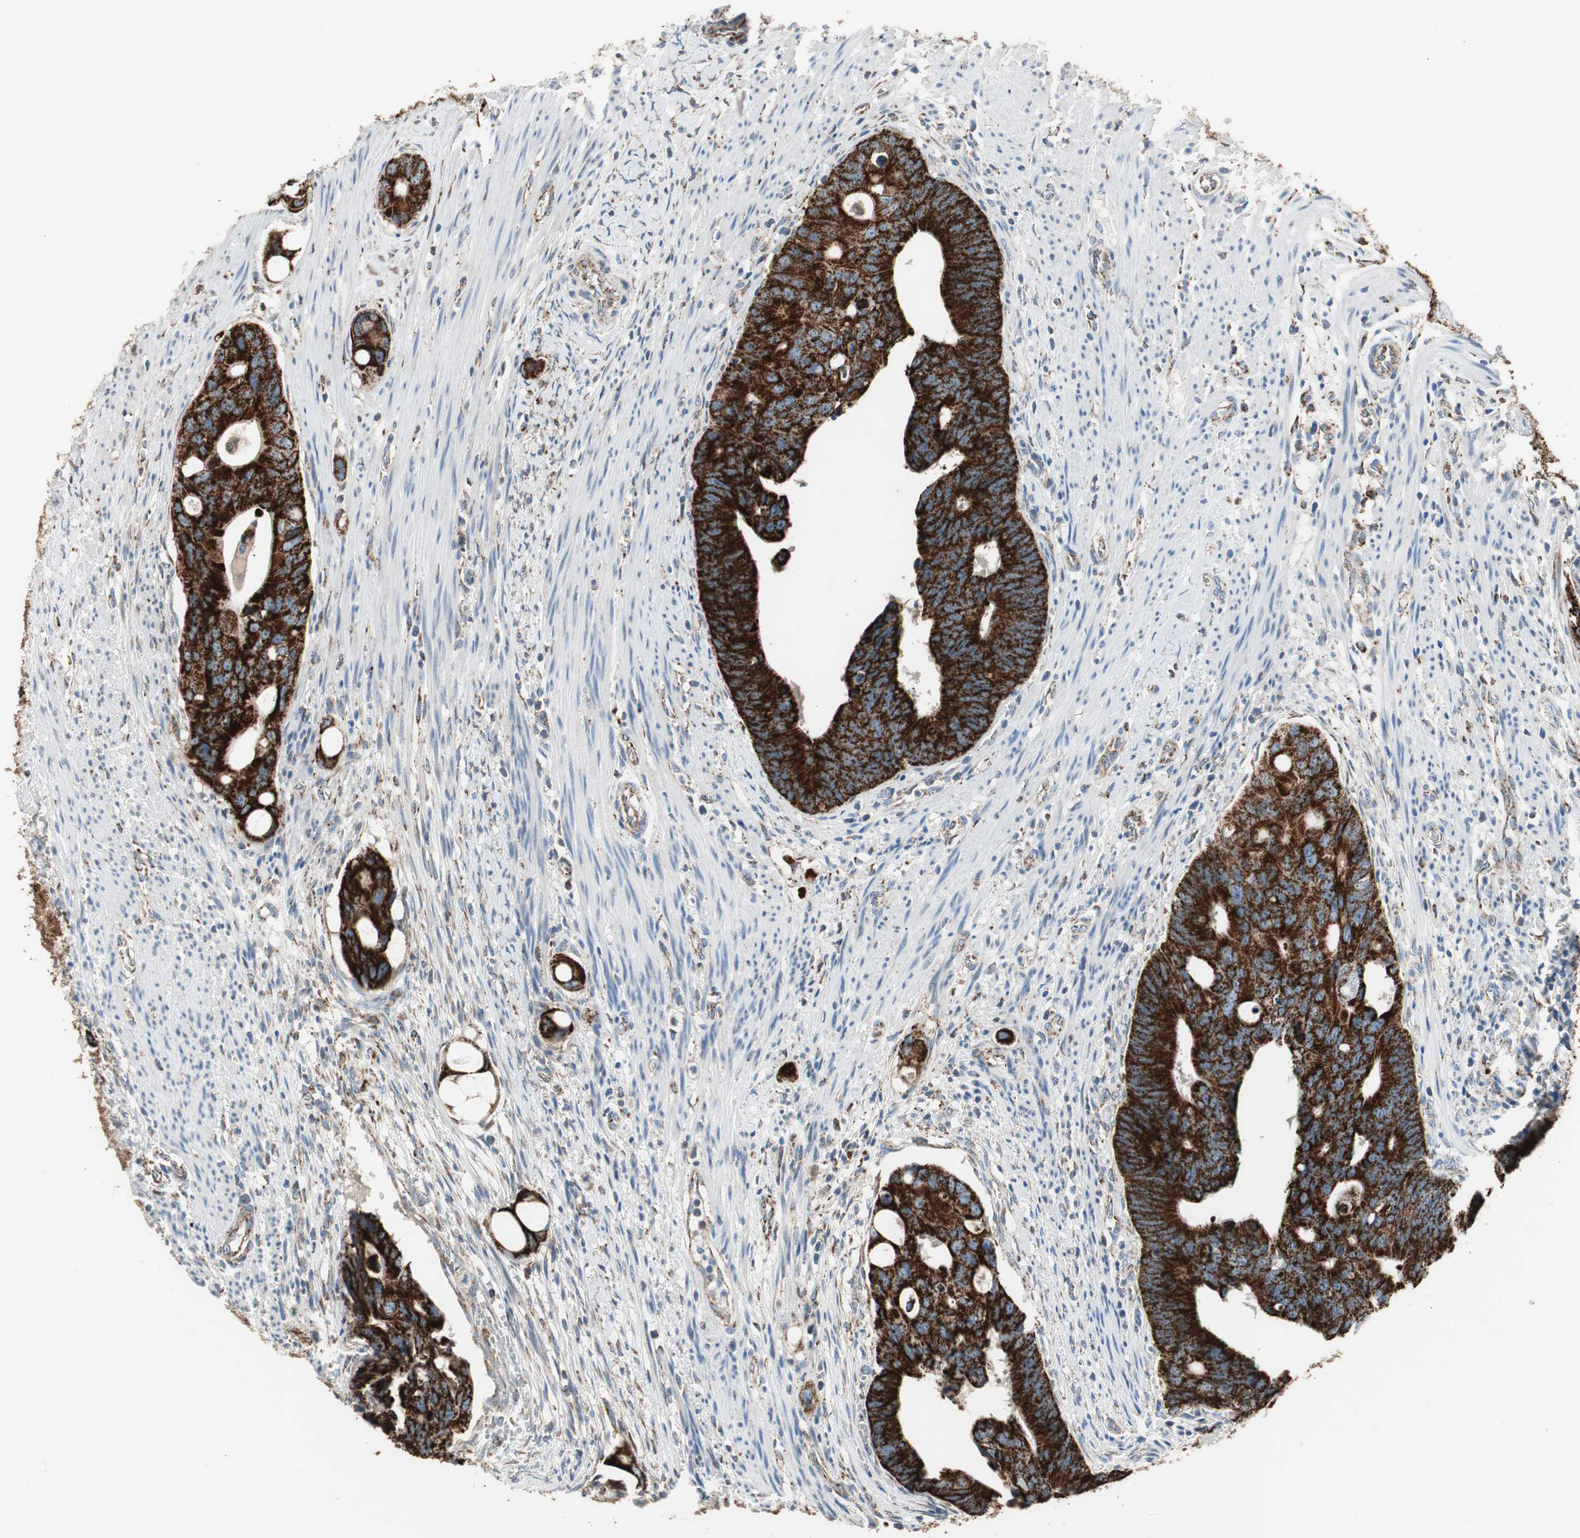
{"staining": {"intensity": "strong", "quantity": ">75%", "location": "cytoplasmic/membranous"}, "tissue": "colorectal cancer", "cell_type": "Tumor cells", "image_type": "cancer", "snomed": [{"axis": "morphology", "description": "Adenocarcinoma, NOS"}, {"axis": "topography", "description": "Colon"}], "caption": "Protein expression analysis of colorectal cancer displays strong cytoplasmic/membranous staining in about >75% of tumor cells. (DAB (3,3'-diaminobenzidine) = brown stain, brightfield microscopy at high magnification).", "gene": "TST", "patient": {"sex": "female", "age": 57}}